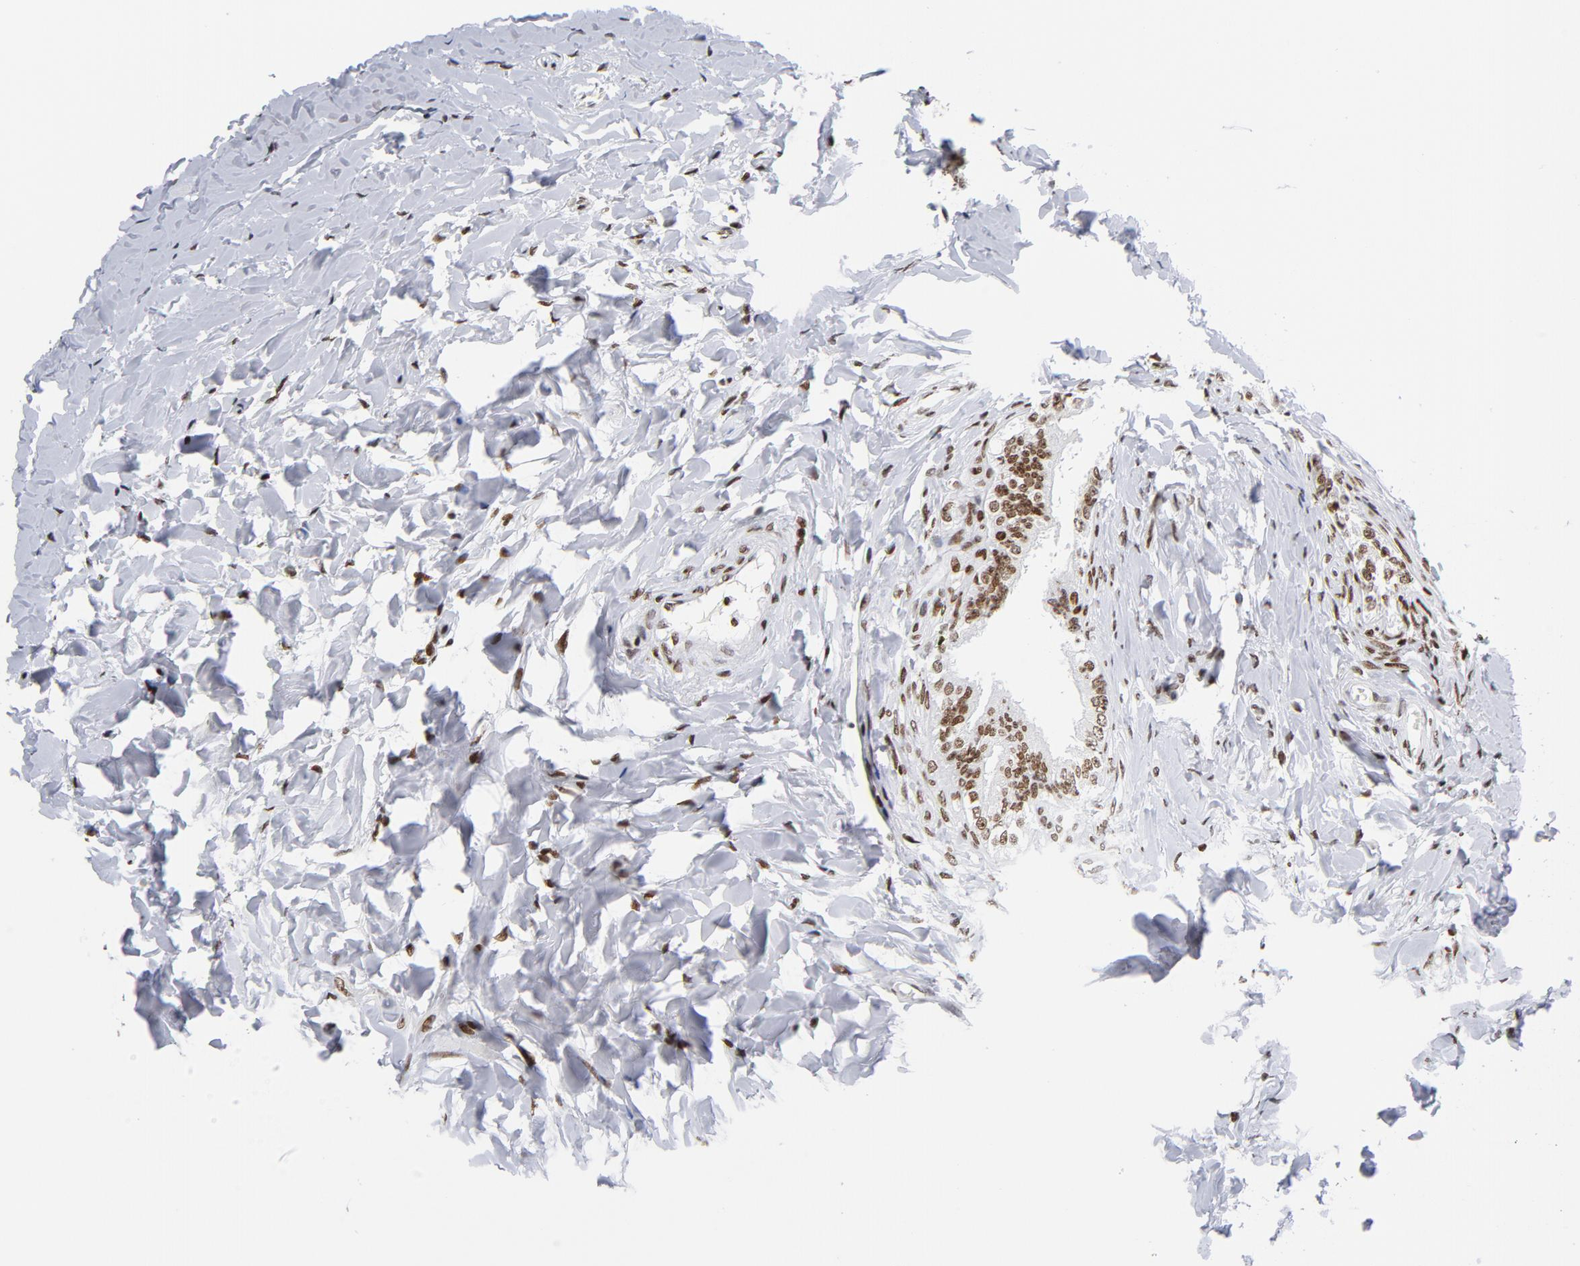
{"staining": {"intensity": "strong", "quantity": ">75%", "location": "nuclear"}, "tissue": "epididymis", "cell_type": "Glandular cells", "image_type": "normal", "snomed": [{"axis": "morphology", "description": "Normal tissue, NOS"}, {"axis": "topography", "description": "Soft tissue"}, {"axis": "topography", "description": "Epididymis"}], "caption": "Epididymis stained for a protein (brown) exhibits strong nuclear positive staining in about >75% of glandular cells.", "gene": "TOP2B", "patient": {"sex": "male", "age": 26}}